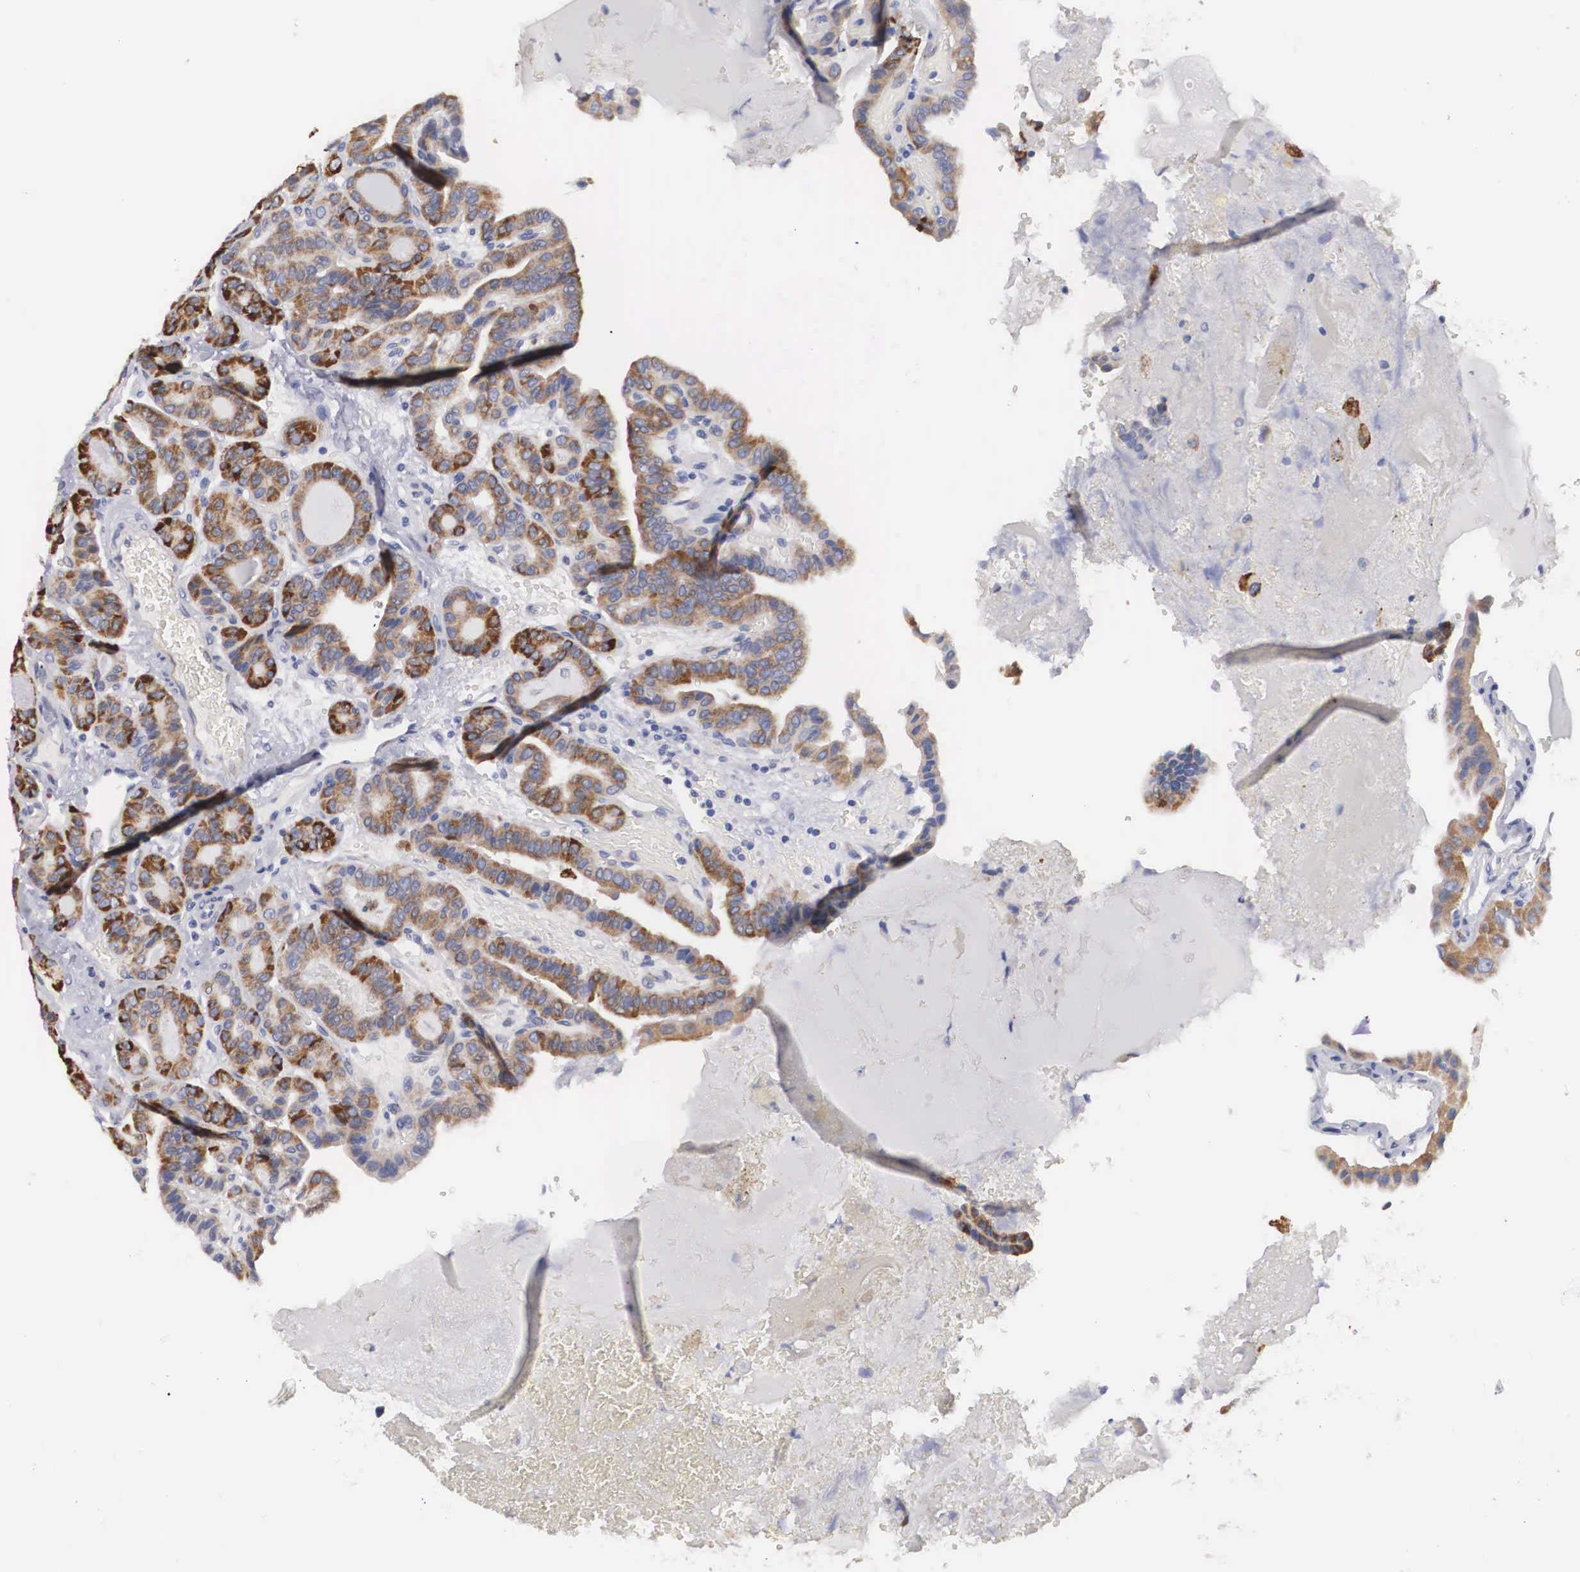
{"staining": {"intensity": "moderate", "quantity": ">75%", "location": "cytoplasmic/membranous"}, "tissue": "thyroid cancer", "cell_type": "Tumor cells", "image_type": "cancer", "snomed": [{"axis": "morphology", "description": "Papillary adenocarcinoma, NOS"}, {"axis": "topography", "description": "Thyroid gland"}], "caption": "Thyroid papillary adenocarcinoma was stained to show a protein in brown. There is medium levels of moderate cytoplasmic/membranous staining in about >75% of tumor cells.", "gene": "ARMCX3", "patient": {"sex": "male", "age": 87}}